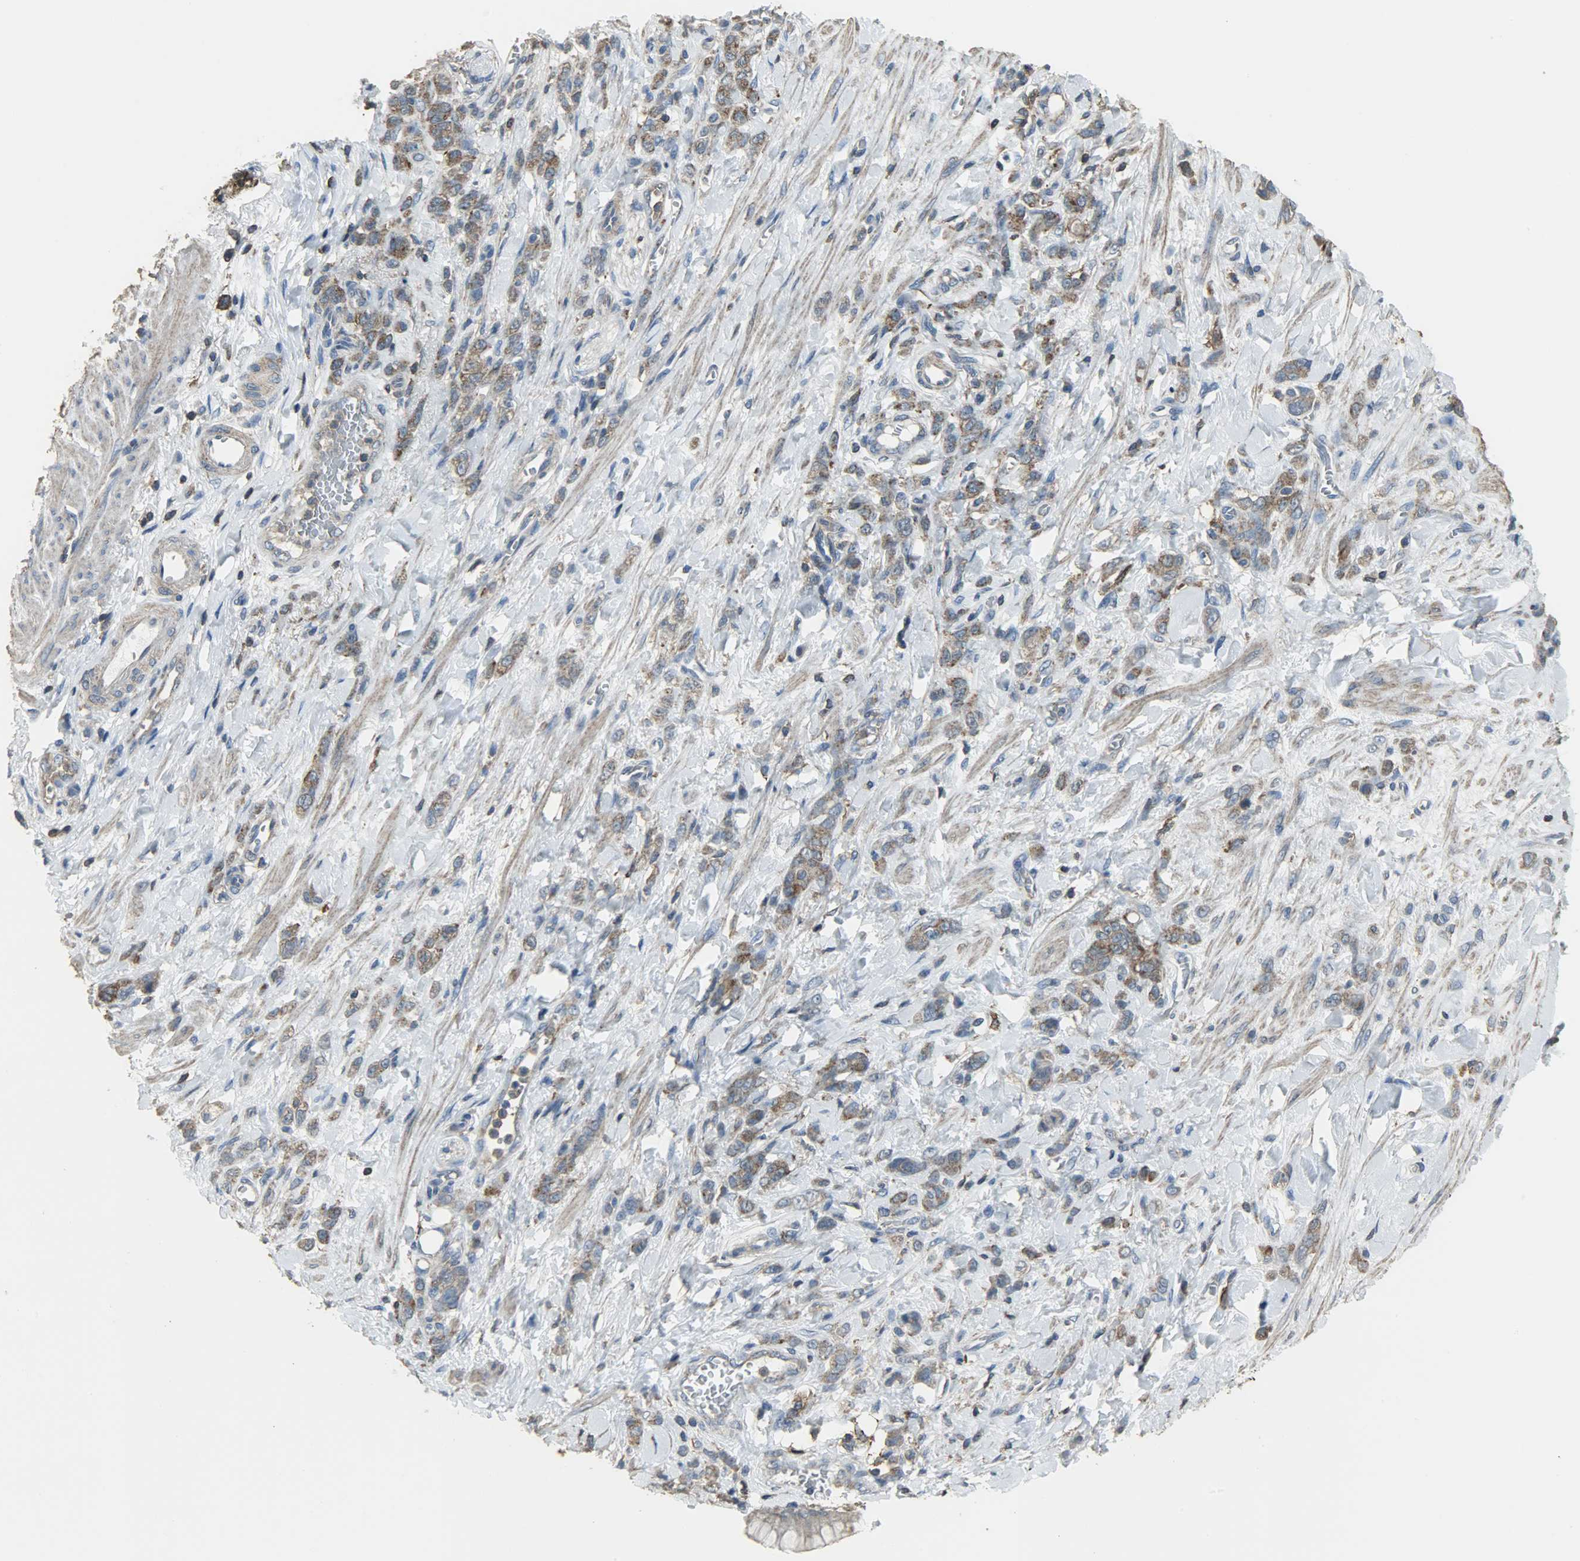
{"staining": {"intensity": "moderate", "quantity": ">75%", "location": "cytoplasmic/membranous"}, "tissue": "stomach cancer", "cell_type": "Tumor cells", "image_type": "cancer", "snomed": [{"axis": "morphology", "description": "Adenocarcinoma, NOS"}, {"axis": "topography", "description": "Stomach"}], "caption": "DAB (3,3'-diaminobenzidine) immunohistochemical staining of stomach adenocarcinoma demonstrates moderate cytoplasmic/membranous protein positivity in about >75% of tumor cells. (IHC, brightfield microscopy, high magnification).", "gene": "DNAJA4", "patient": {"sex": "male", "age": 82}}